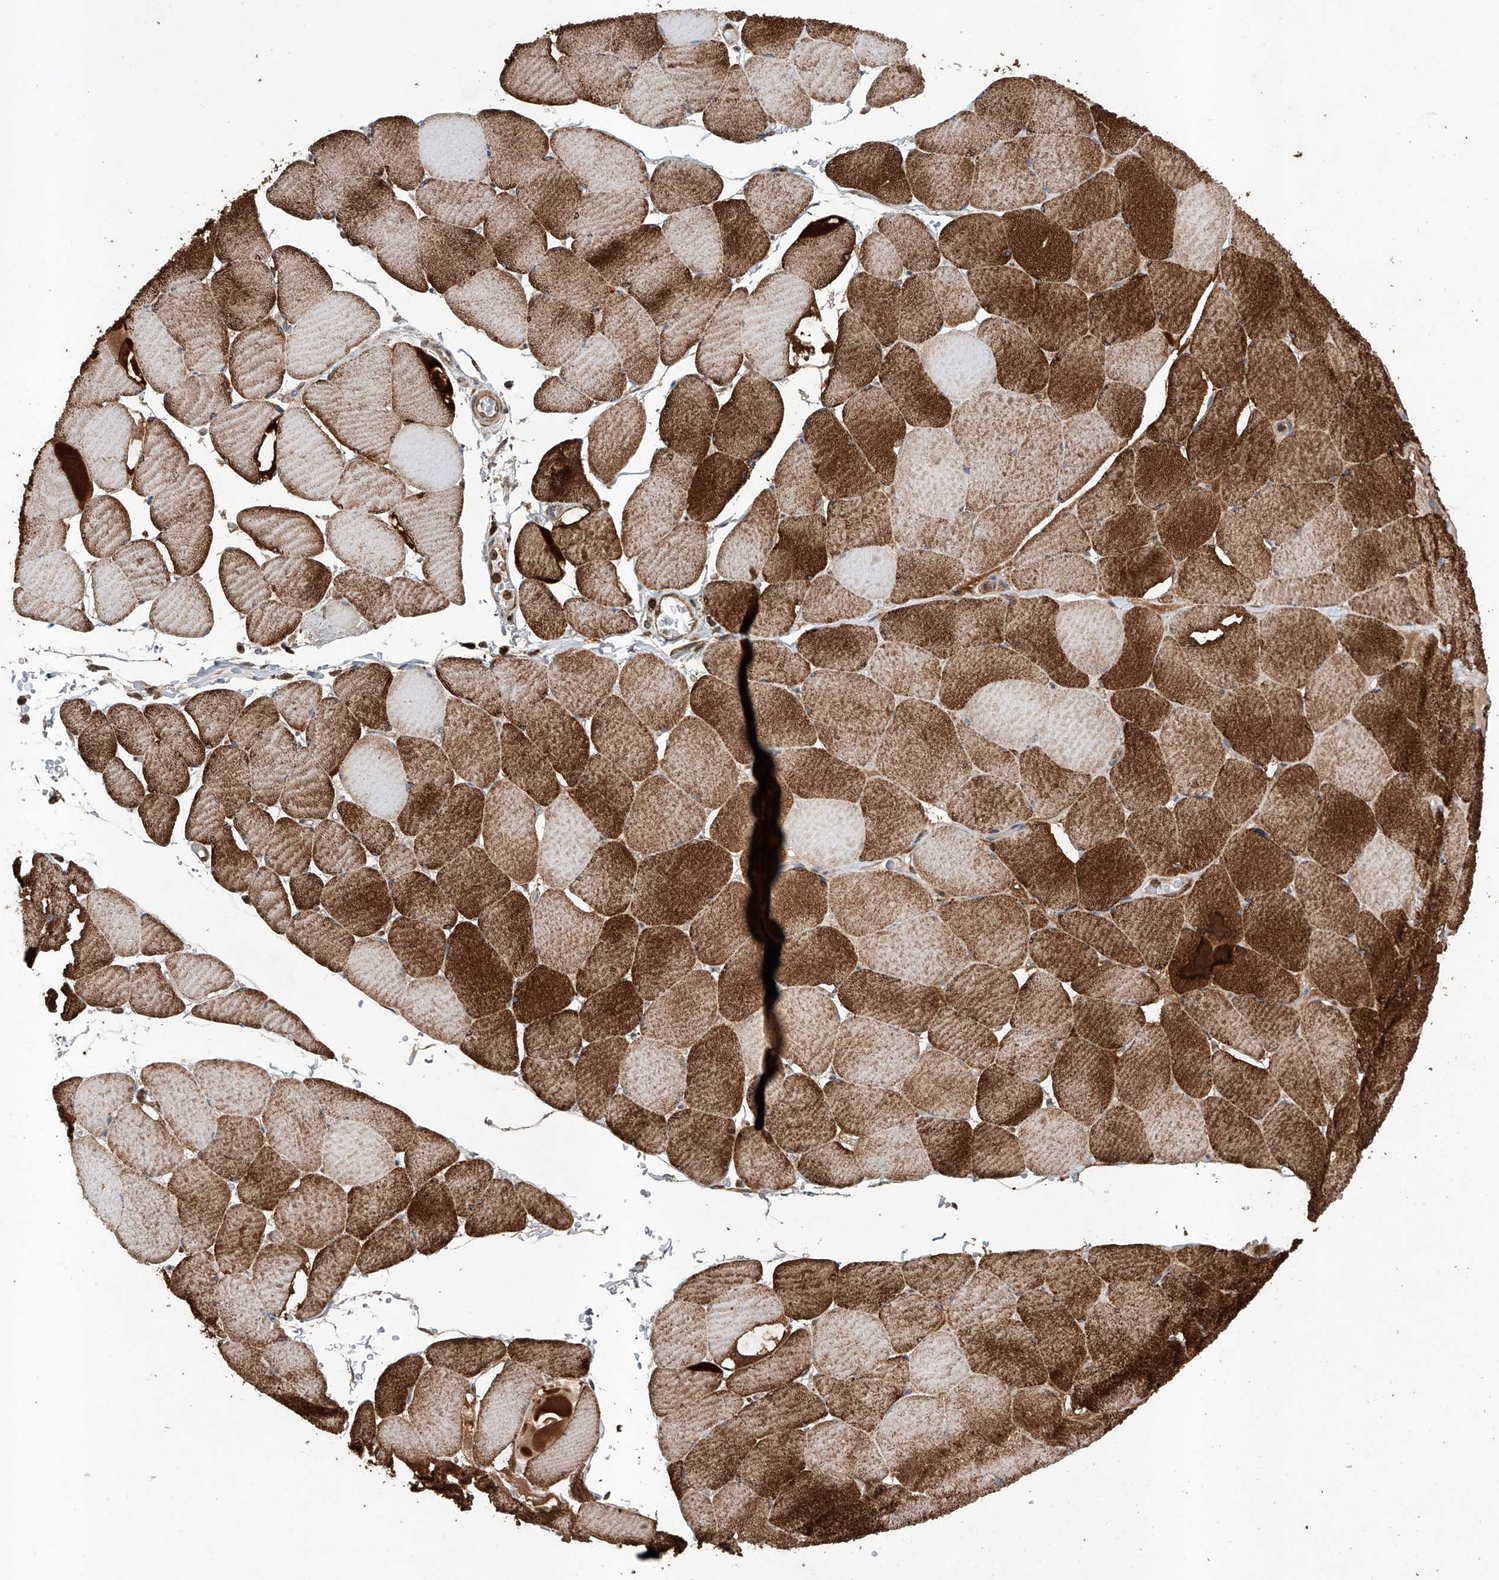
{"staining": {"intensity": "strong", "quantity": ">75%", "location": "cytoplasmic/membranous"}, "tissue": "skeletal muscle", "cell_type": "Myocytes", "image_type": "normal", "snomed": [{"axis": "morphology", "description": "Normal tissue, NOS"}, {"axis": "topography", "description": "Skeletal muscle"}, {"axis": "topography", "description": "Head-Neck"}], "caption": "Immunohistochemical staining of benign skeletal muscle reveals high levels of strong cytoplasmic/membranous expression in approximately >75% of myocytes. (Brightfield microscopy of DAB IHC at high magnification).", "gene": "TIMM23", "patient": {"sex": "male", "age": 66}}